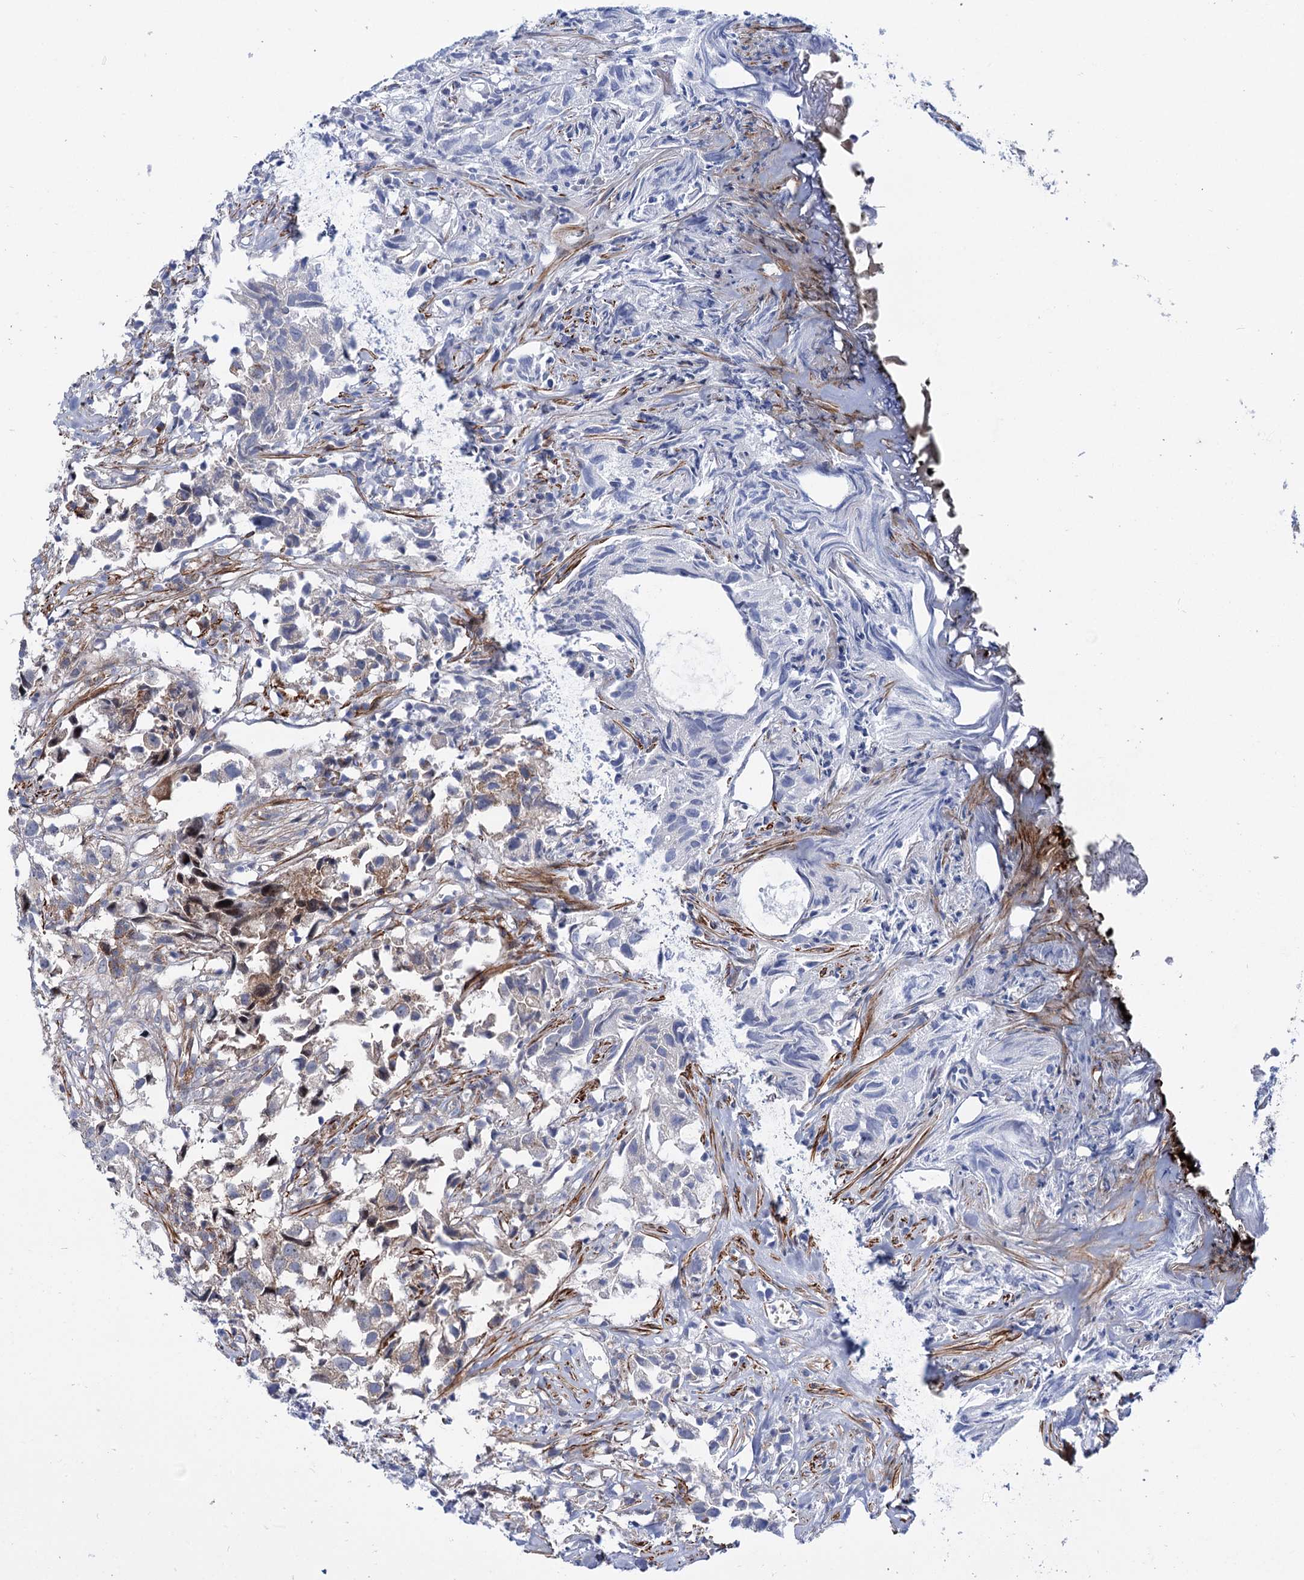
{"staining": {"intensity": "negative", "quantity": "none", "location": "none"}, "tissue": "urothelial cancer", "cell_type": "Tumor cells", "image_type": "cancer", "snomed": [{"axis": "morphology", "description": "Urothelial carcinoma, High grade"}, {"axis": "topography", "description": "Urinary bladder"}], "caption": "There is no significant positivity in tumor cells of urothelial cancer.", "gene": "THAP9", "patient": {"sex": "female", "age": 75}}